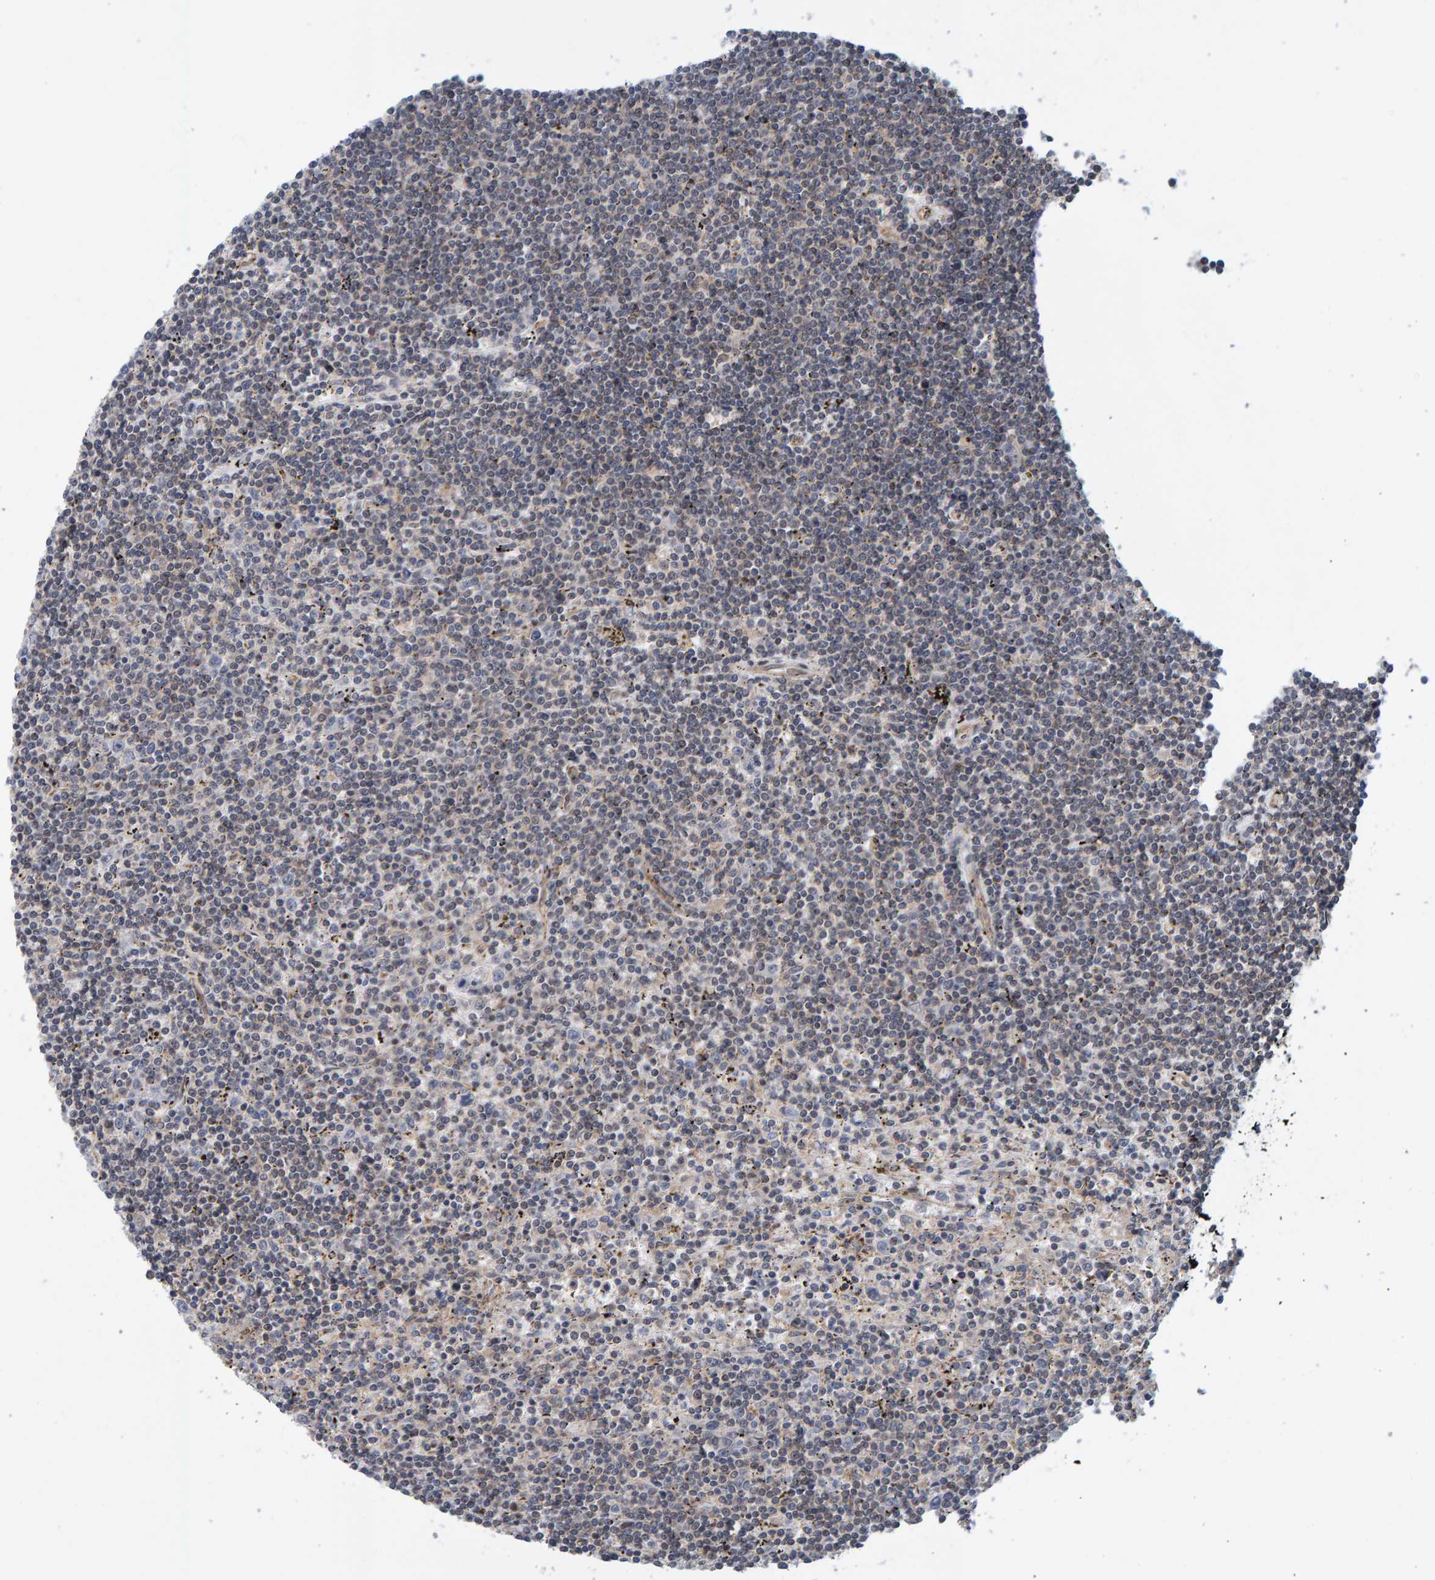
{"staining": {"intensity": "negative", "quantity": "none", "location": "none"}, "tissue": "lymphoma", "cell_type": "Tumor cells", "image_type": "cancer", "snomed": [{"axis": "morphology", "description": "Malignant lymphoma, non-Hodgkin's type, Low grade"}, {"axis": "topography", "description": "Spleen"}], "caption": "DAB immunohistochemical staining of human low-grade malignant lymphoma, non-Hodgkin's type exhibits no significant positivity in tumor cells.", "gene": "SCRN2", "patient": {"sex": "male", "age": 76}}